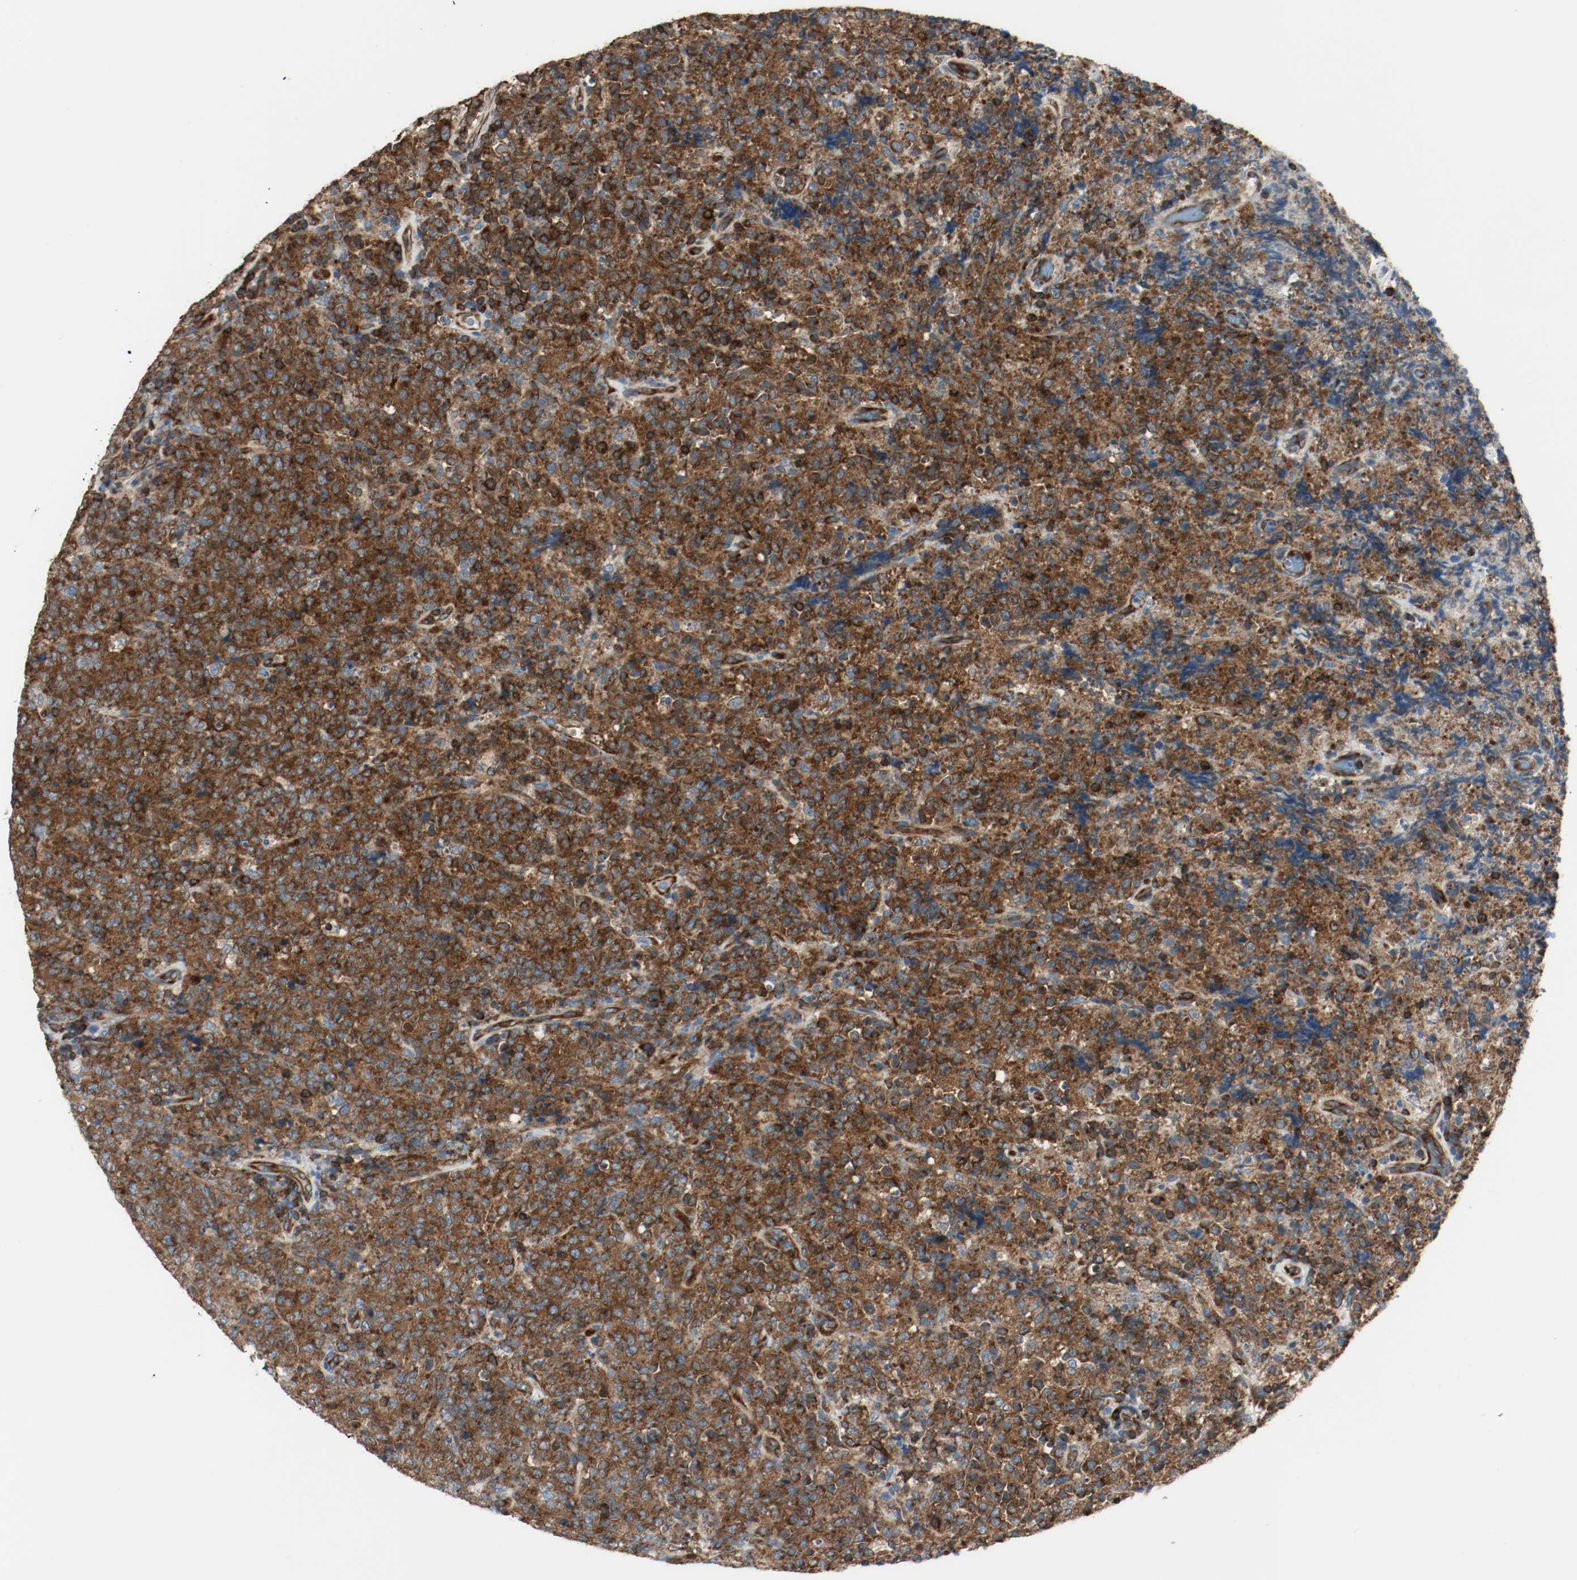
{"staining": {"intensity": "strong", "quantity": ">75%", "location": "cytoplasmic/membranous"}, "tissue": "lymphoma", "cell_type": "Tumor cells", "image_type": "cancer", "snomed": [{"axis": "morphology", "description": "Malignant lymphoma, non-Hodgkin's type, High grade"}, {"axis": "topography", "description": "Tonsil"}], "caption": "Immunohistochemical staining of human malignant lymphoma, non-Hodgkin's type (high-grade) exhibits high levels of strong cytoplasmic/membranous protein positivity in approximately >75% of tumor cells. (DAB (3,3'-diaminobenzidine) = brown stain, brightfield microscopy at high magnification).", "gene": "PLCG1", "patient": {"sex": "female", "age": 36}}